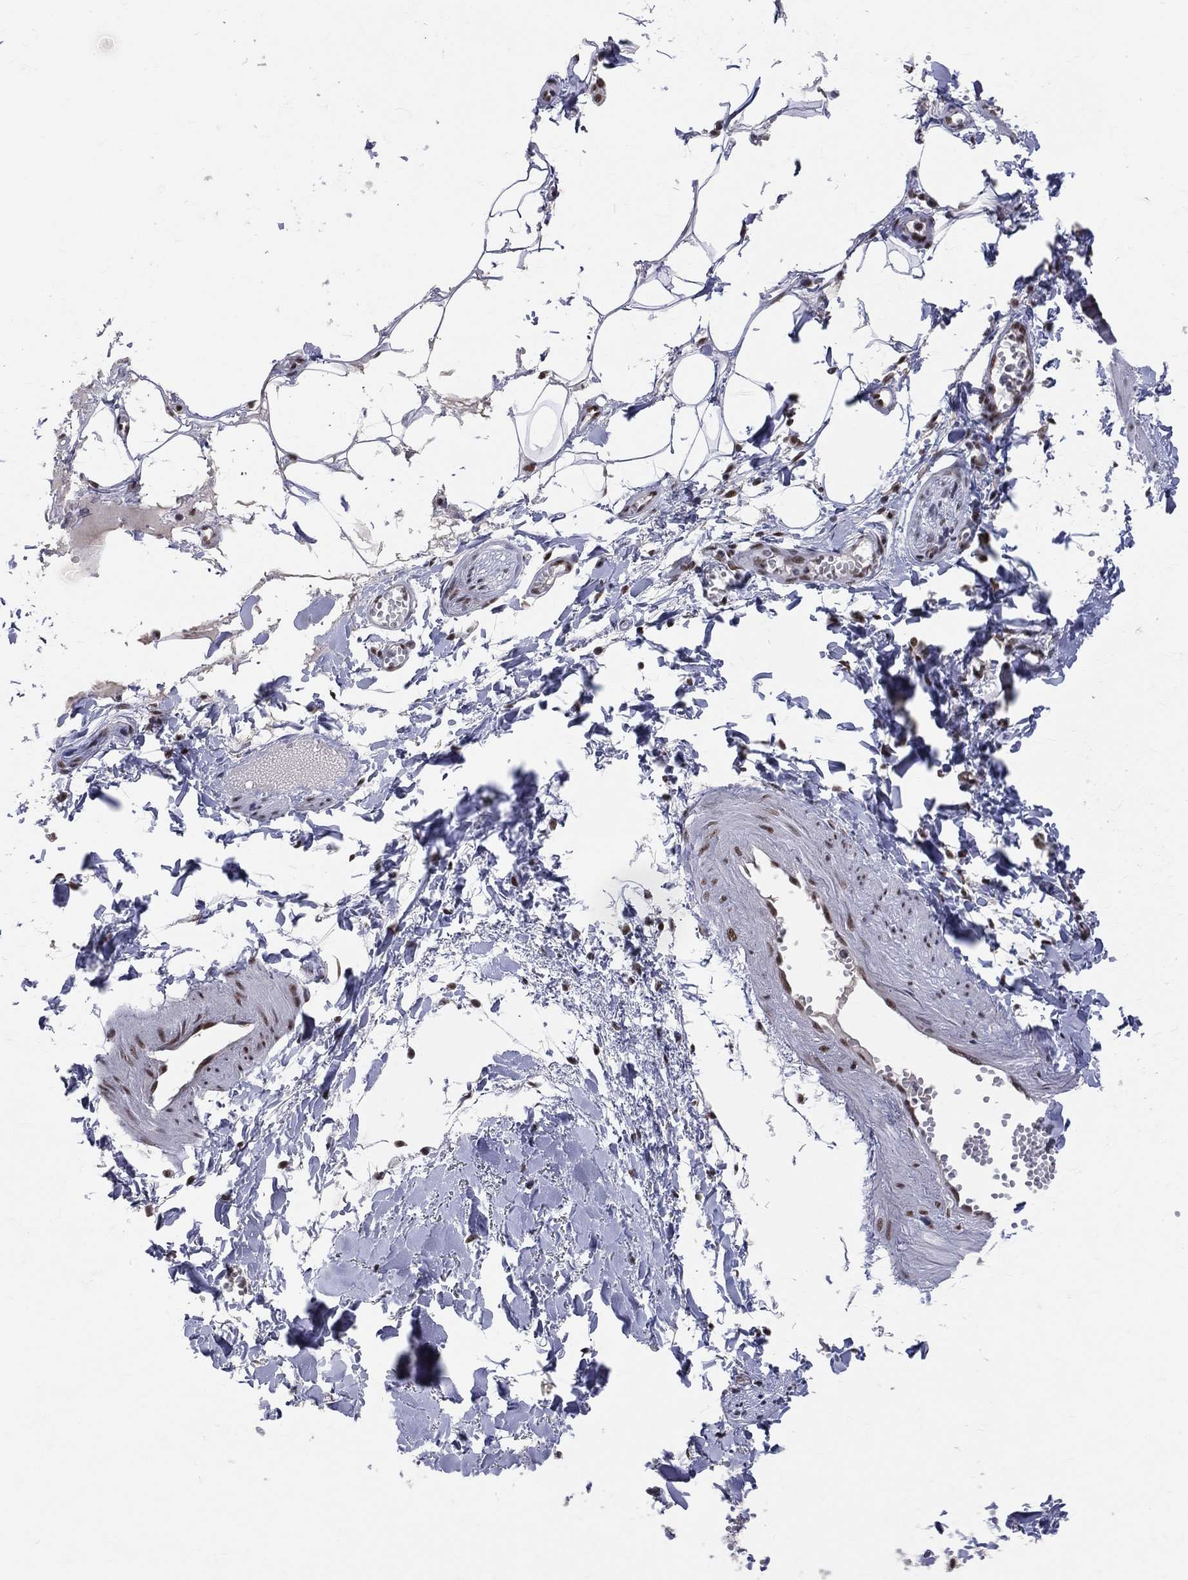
{"staining": {"intensity": "negative", "quantity": "none", "location": "none"}, "tissue": "adipose tissue", "cell_type": "Adipocytes", "image_type": "normal", "snomed": [{"axis": "morphology", "description": "Normal tissue, NOS"}, {"axis": "morphology", "description": "Squamous cell carcinoma, NOS"}, {"axis": "topography", "description": "Cartilage tissue"}, {"axis": "topography", "description": "Lung"}], "caption": "The image displays no staining of adipocytes in benign adipose tissue. (Stains: DAB (3,3'-diaminobenzidine) immunohistochemistry with hematoxylin counter stain, Microscopy: brightfield microscopy at high magnification).", "gene": "CDK7", "patient": {"sex": "male", "age": 66}}